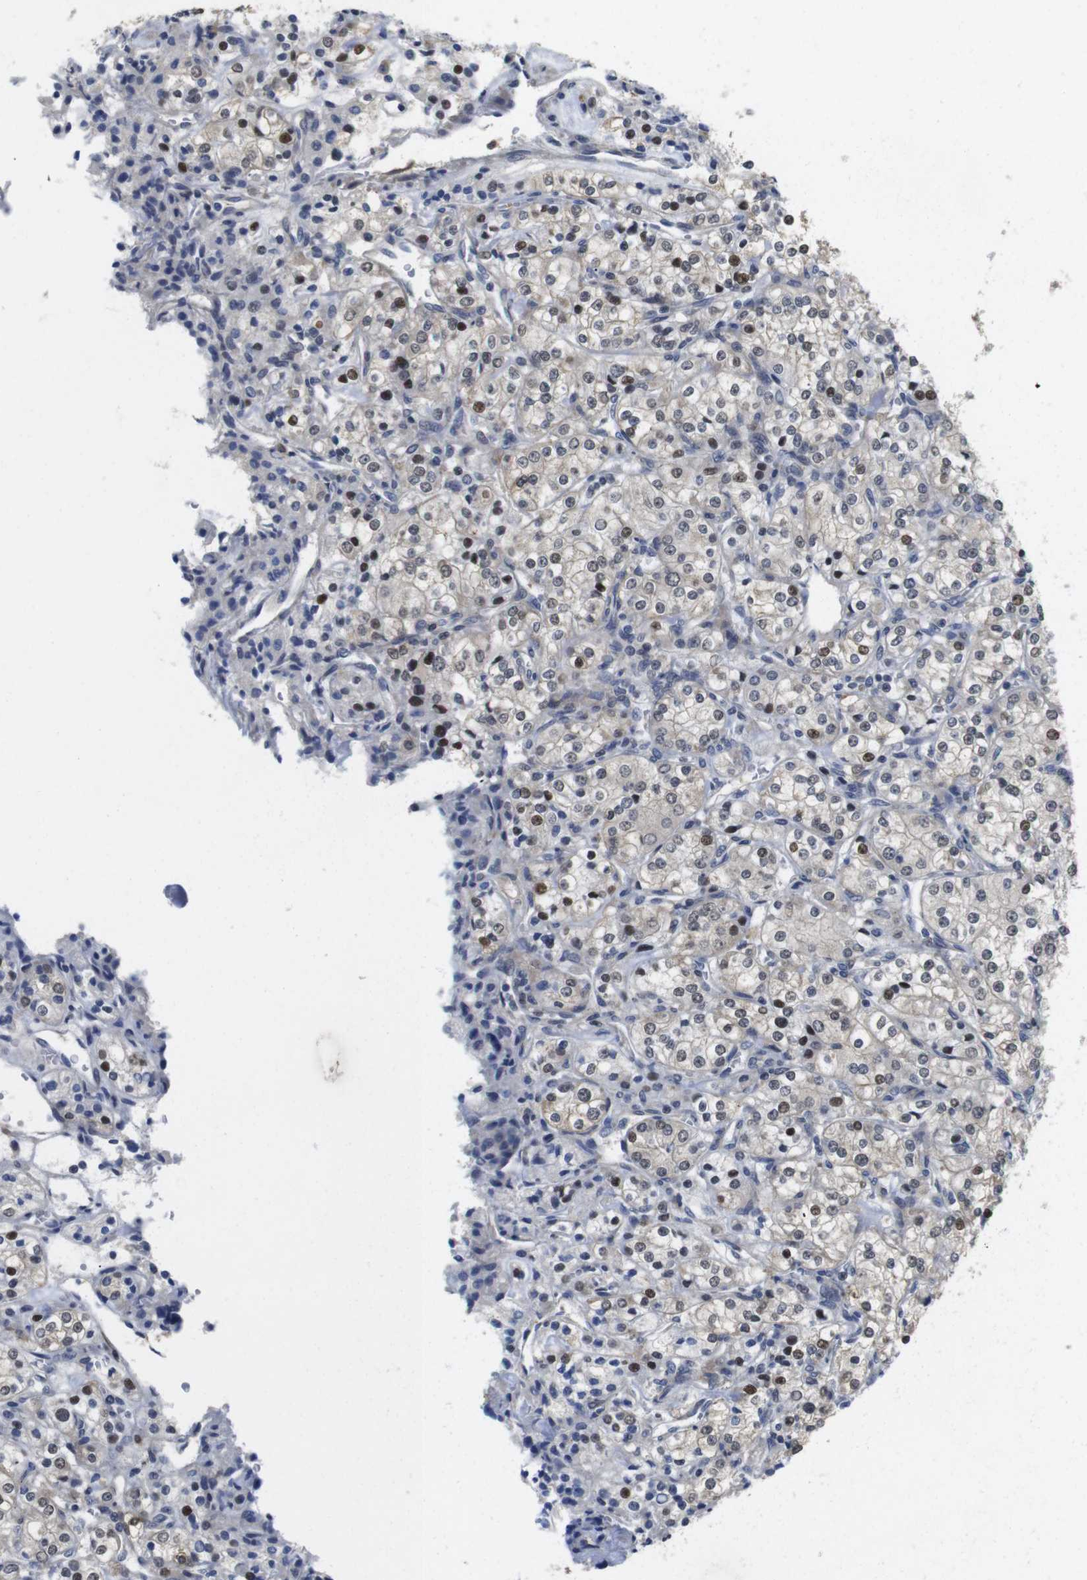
{"staining": {"intensity": "moderate", "quantity": ">75%", "location": "cytoplasmic/membranous,nuclear"}, "tissue": "renal cancer", "cell_type": "Tumor cells", "image_type": "cancer", "snomed": [{"axis": "morphology", "description": "Adenocarcinoma, NOS"}, {"axis": "topography", "description": "Kidney"}], "caption": "Immunohistochemistry micrograph of renal cancer (adenocarcinoma) stained for a protein (brown), which exhibits medium levels of moderate cytoplasmic/membranous and nuclear expression in about >75% of tumor cells.", "gene": "FNTA", "patient": {"sex": "male", "age": 77}}